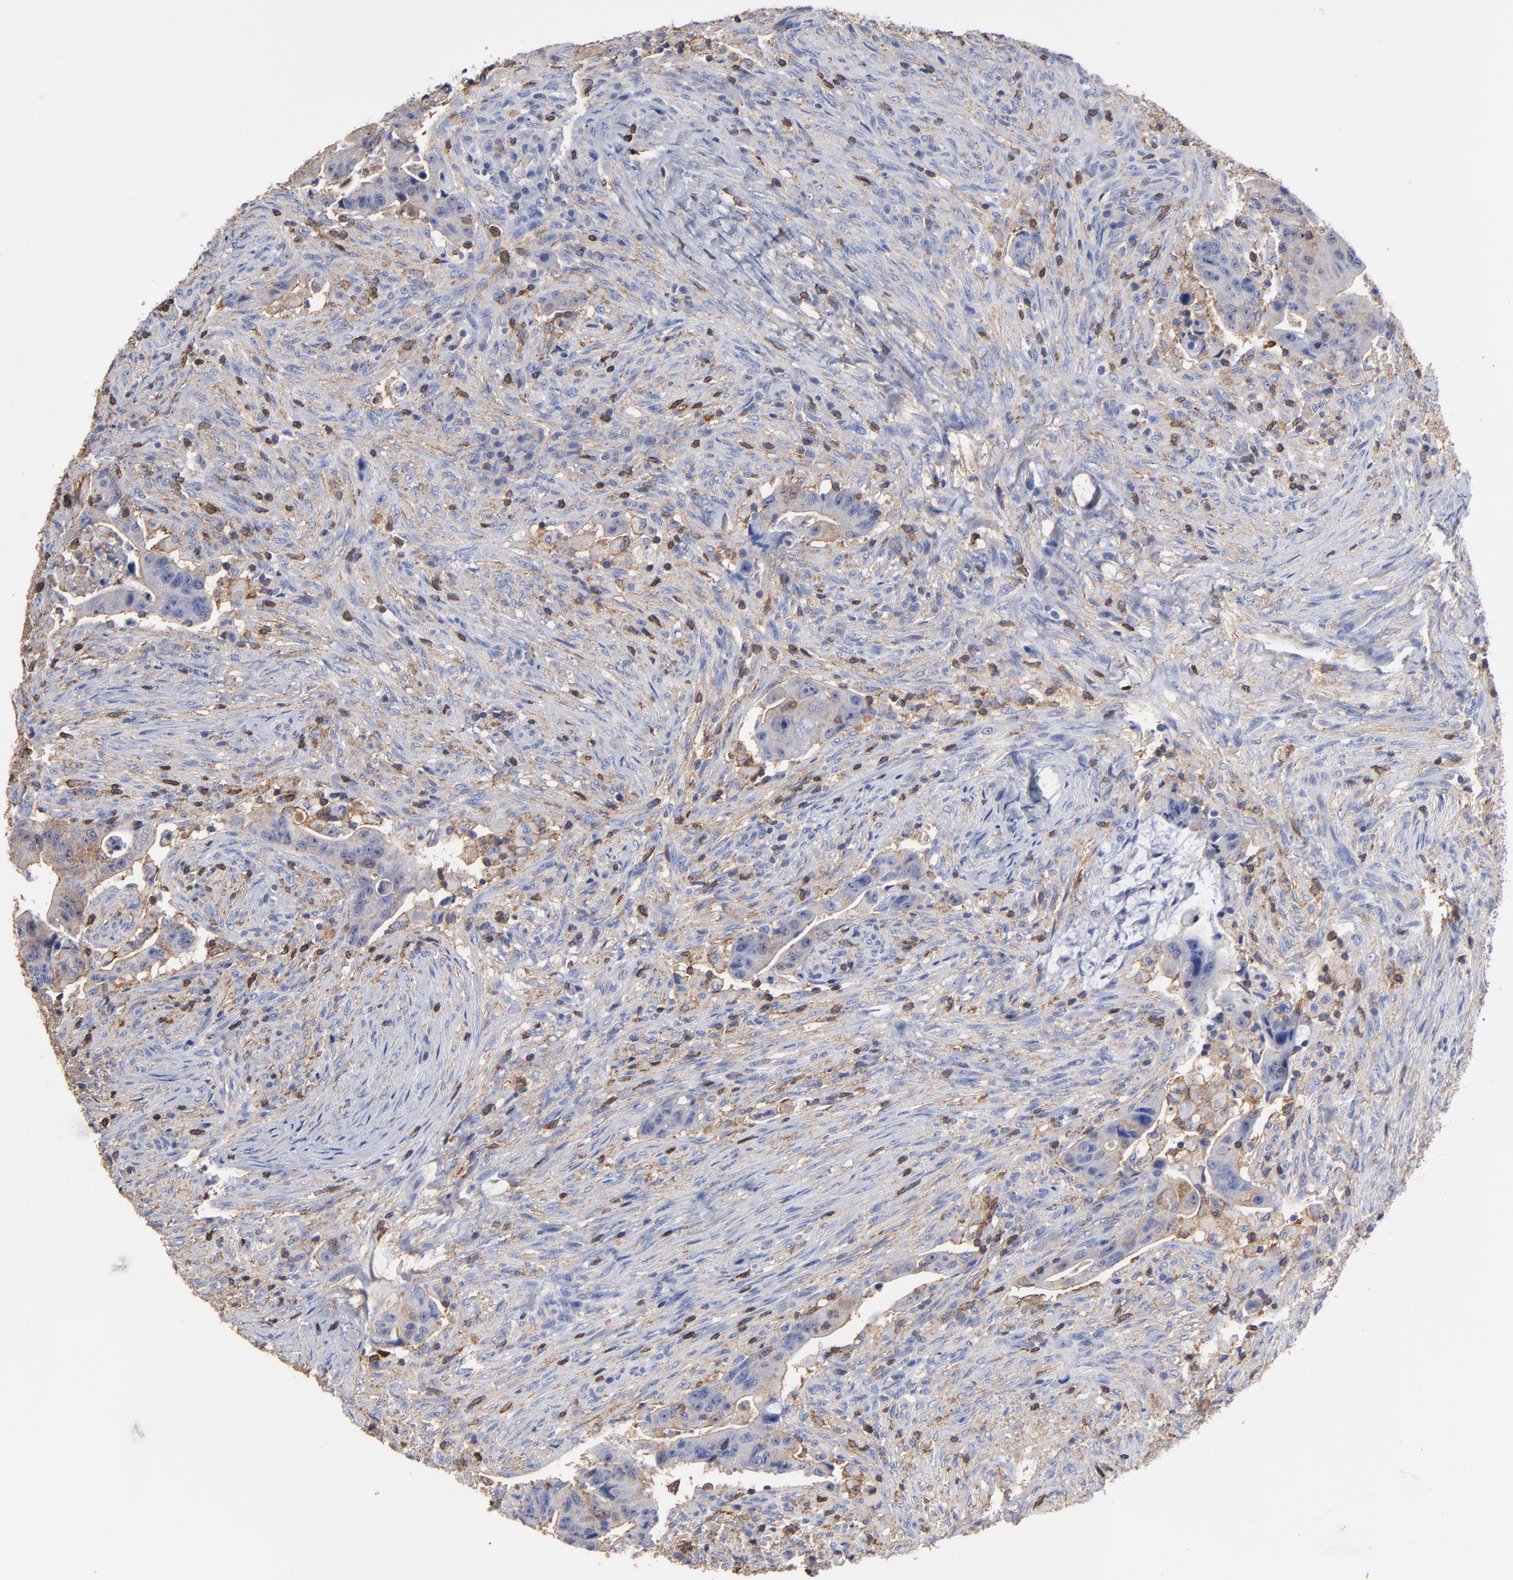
{"staining": {"intensity": "weak", "quantity": "25%-75%", "location": "cytoplasmic/membranous"}, "tissue": "colorectal cancer", "cell_type": "Tumor cells", "image_type": "cancer", "snomed": [{"axis": "morphology", "description": "Adenocarcinoma, NOS"}, {"axis": "topography", "description": "Rectum"}], "caption": "Immunohistochemistry (IHC) of human colorectal cancer (adenocarcinoma) demonstrates low levels of weak cytoplasmic/membranous positivity in approximately 25%-75% of tumor cells.", "gene": "ASL", "patient": {"sex": "female", "age": 71}}